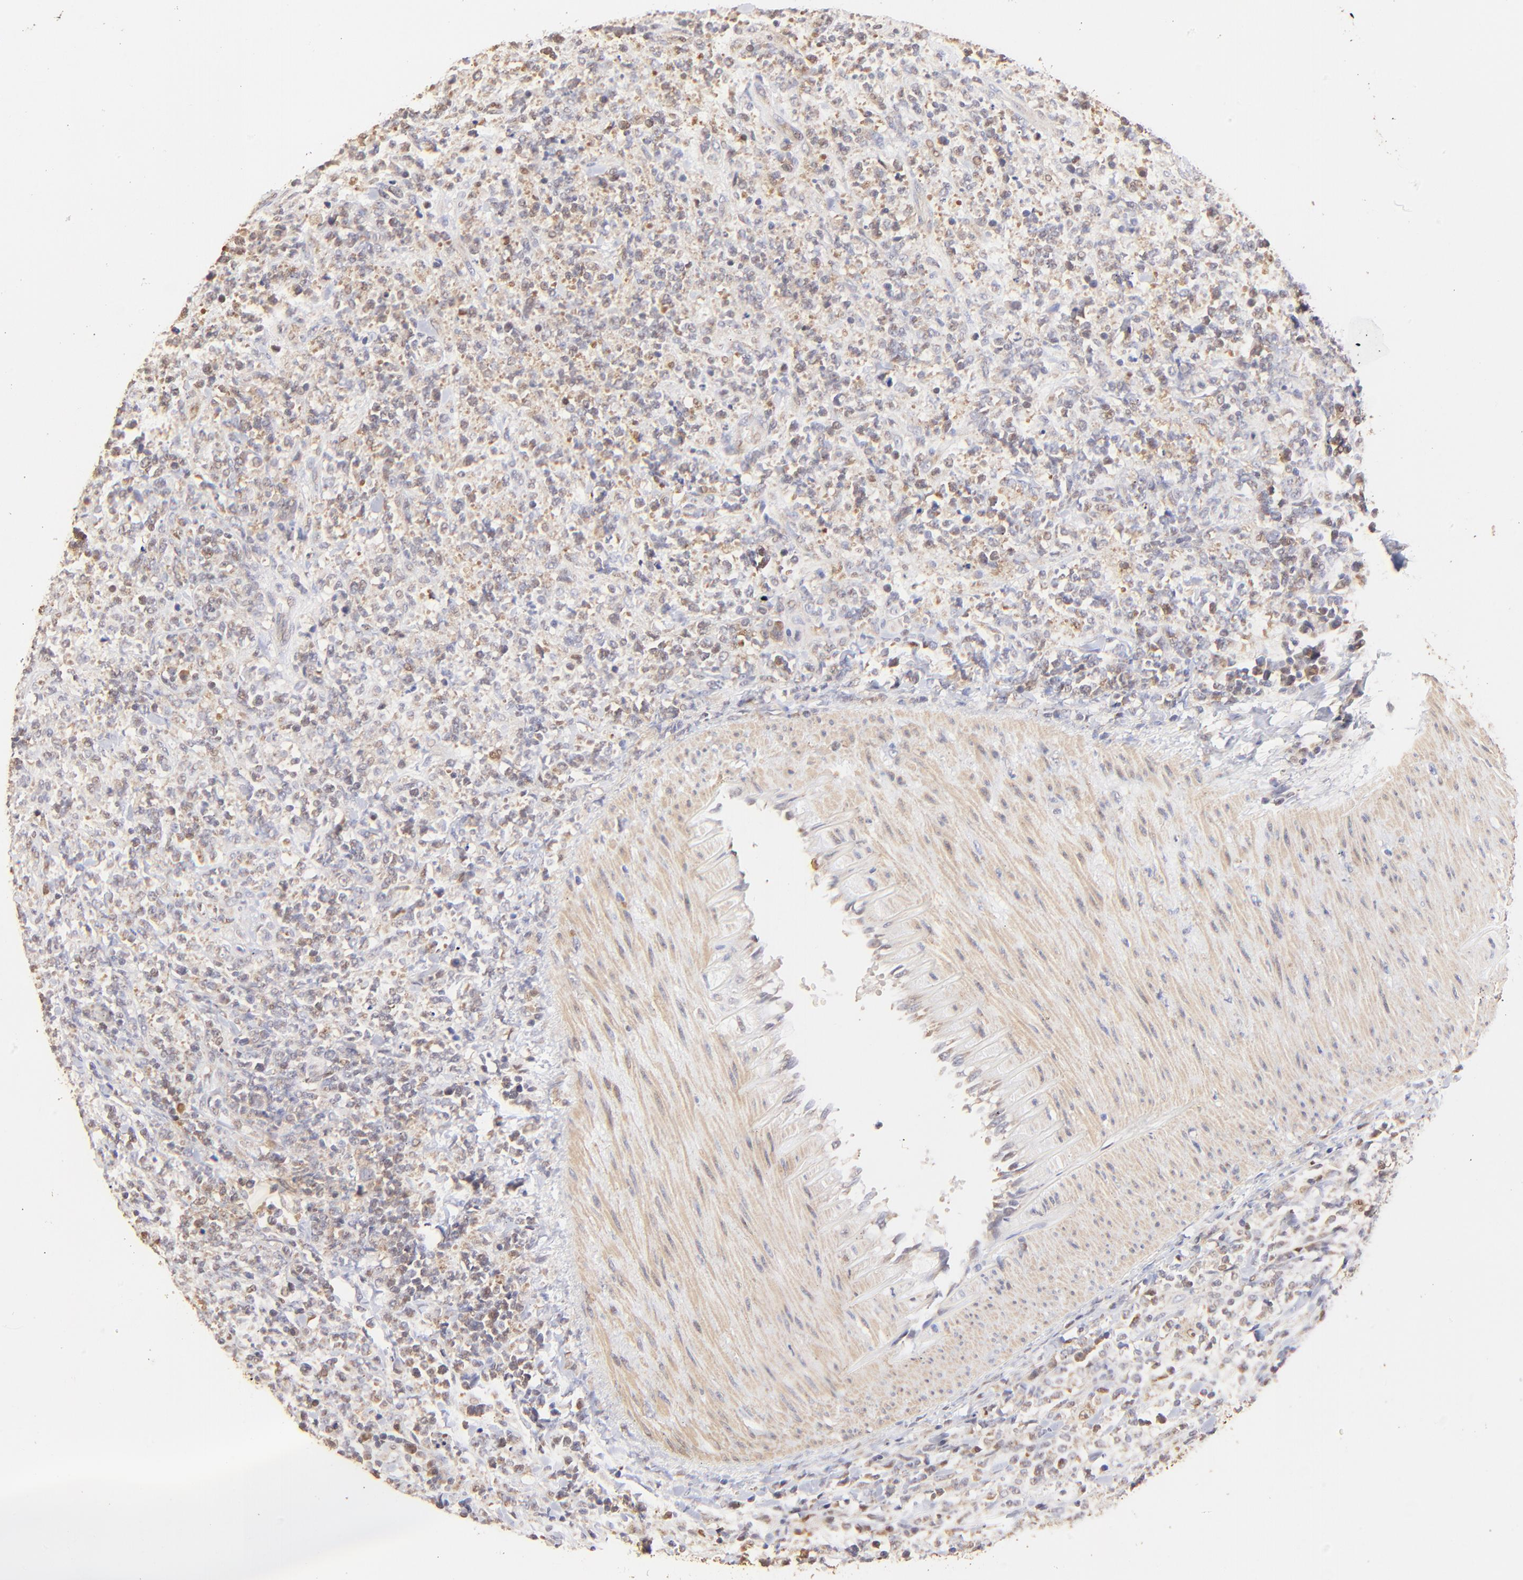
{"staining": {"intensity": "weak", "quantity": ">75%", "location": "cytoplasmic/membranous"}, "tissue": "lymphoma", "cell_type": "Tumor cells", "image_type": "cancer", "snomed": [{"axis": "morphology", "description": "Malignant lymphoma, non-Hodgkin's type, High grade"}, {"axis": "topography", "description": "Soft tissue"}], "caption": "Lymphoma stained with a protein marker reveals weak staining in tumor cells.", "gene": "BBOF1", "patient": {"sex": "male", "age": 18}}